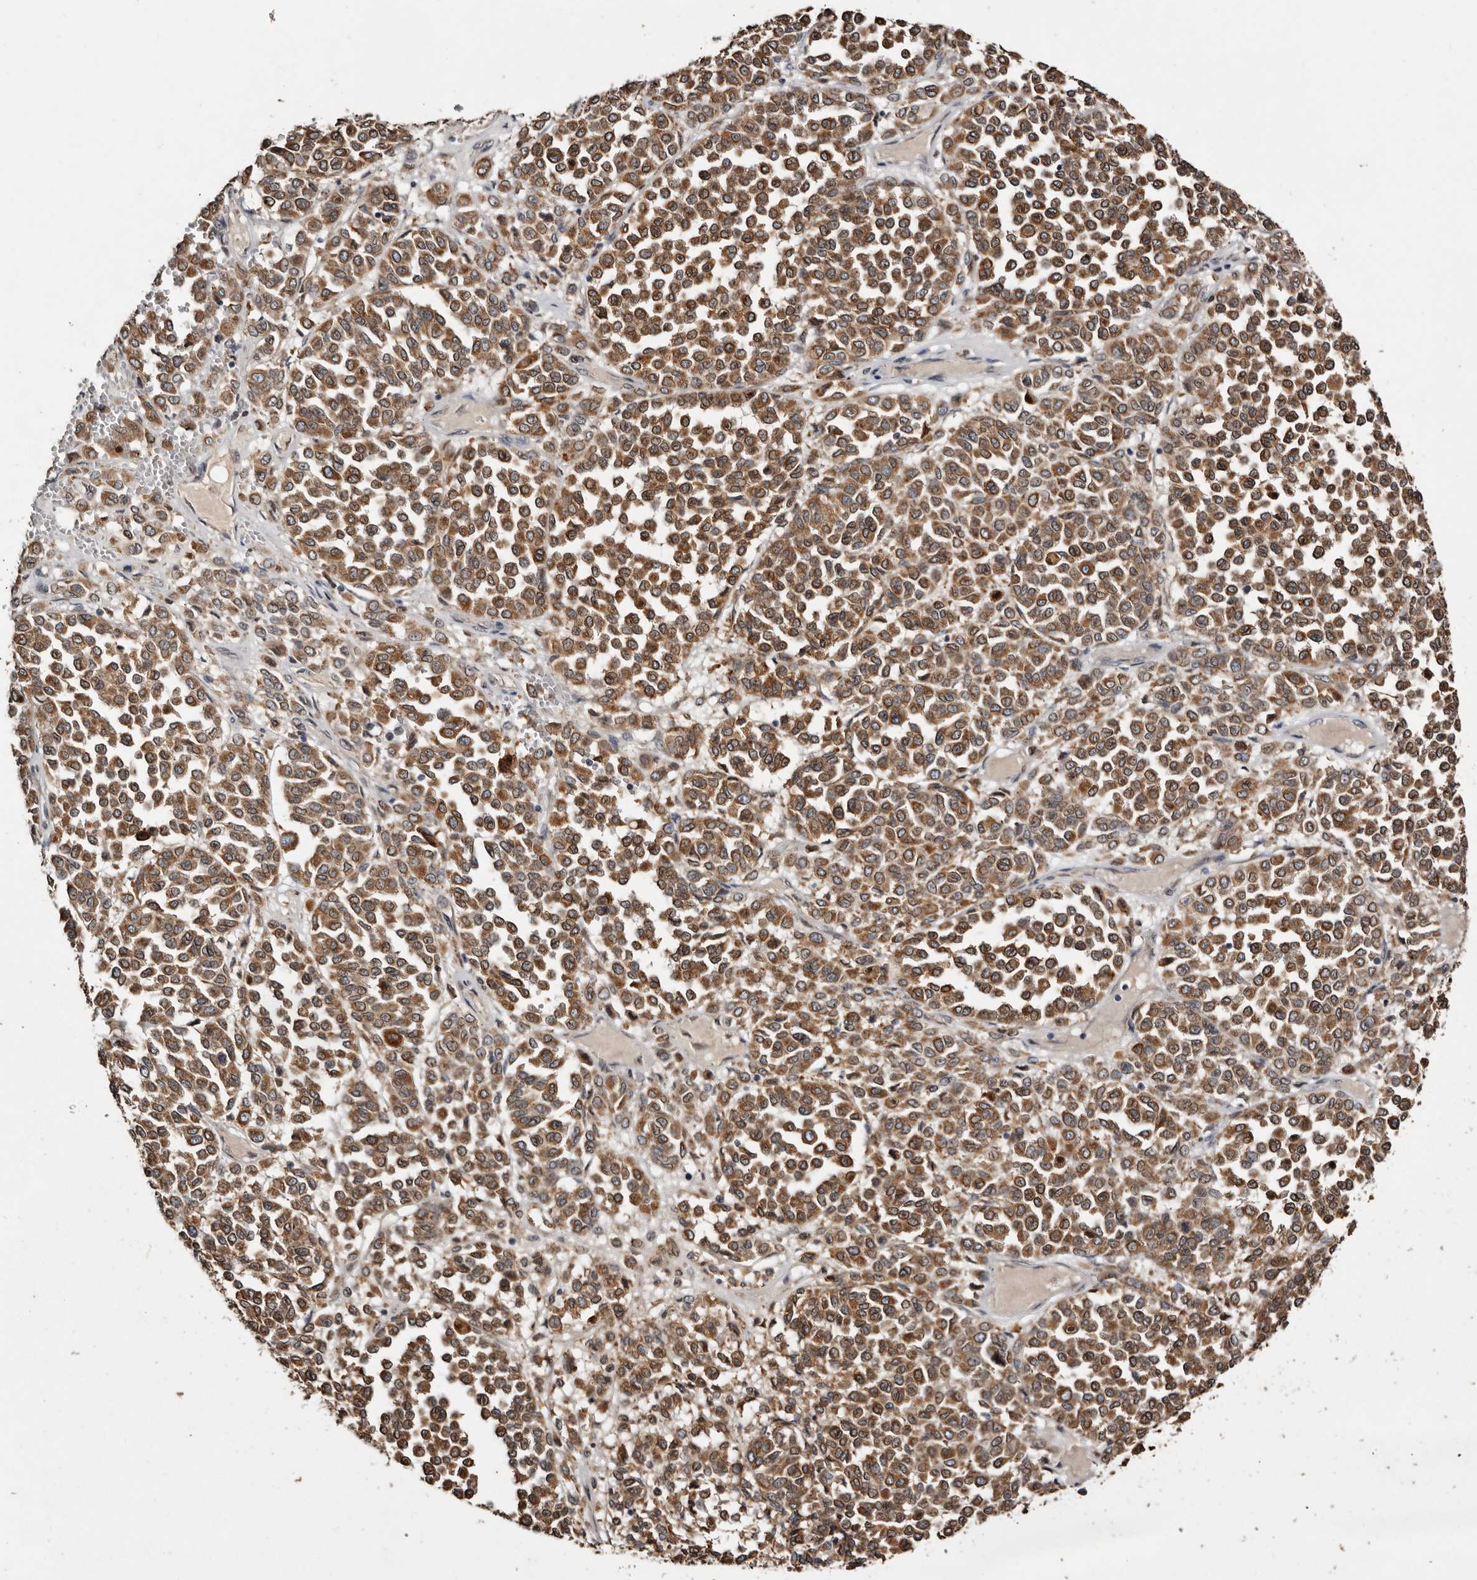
{"staining": {"intensity": "strong", "quantity": ">75%", "location": "cytoplasmic/membranous"}, "tissue": "melanoma", "cell_type": "Tumor cells", "image_type": "cancer", "snomed": [{"axis": "morphology", "description": "Malignant melanoma, Metastatic site"}, {"axis": "topography", "description": "Pancreas"}], "caption": "A photomicrograph showing strong cytoplasmic/membranous expression in approximately >75% of tumor cells in malignant melanoma (metastatic site), as visualized by brown immunohistochemical staining.", "gene": "INKA2", "patient": {"sex": "female", "age": 30}}